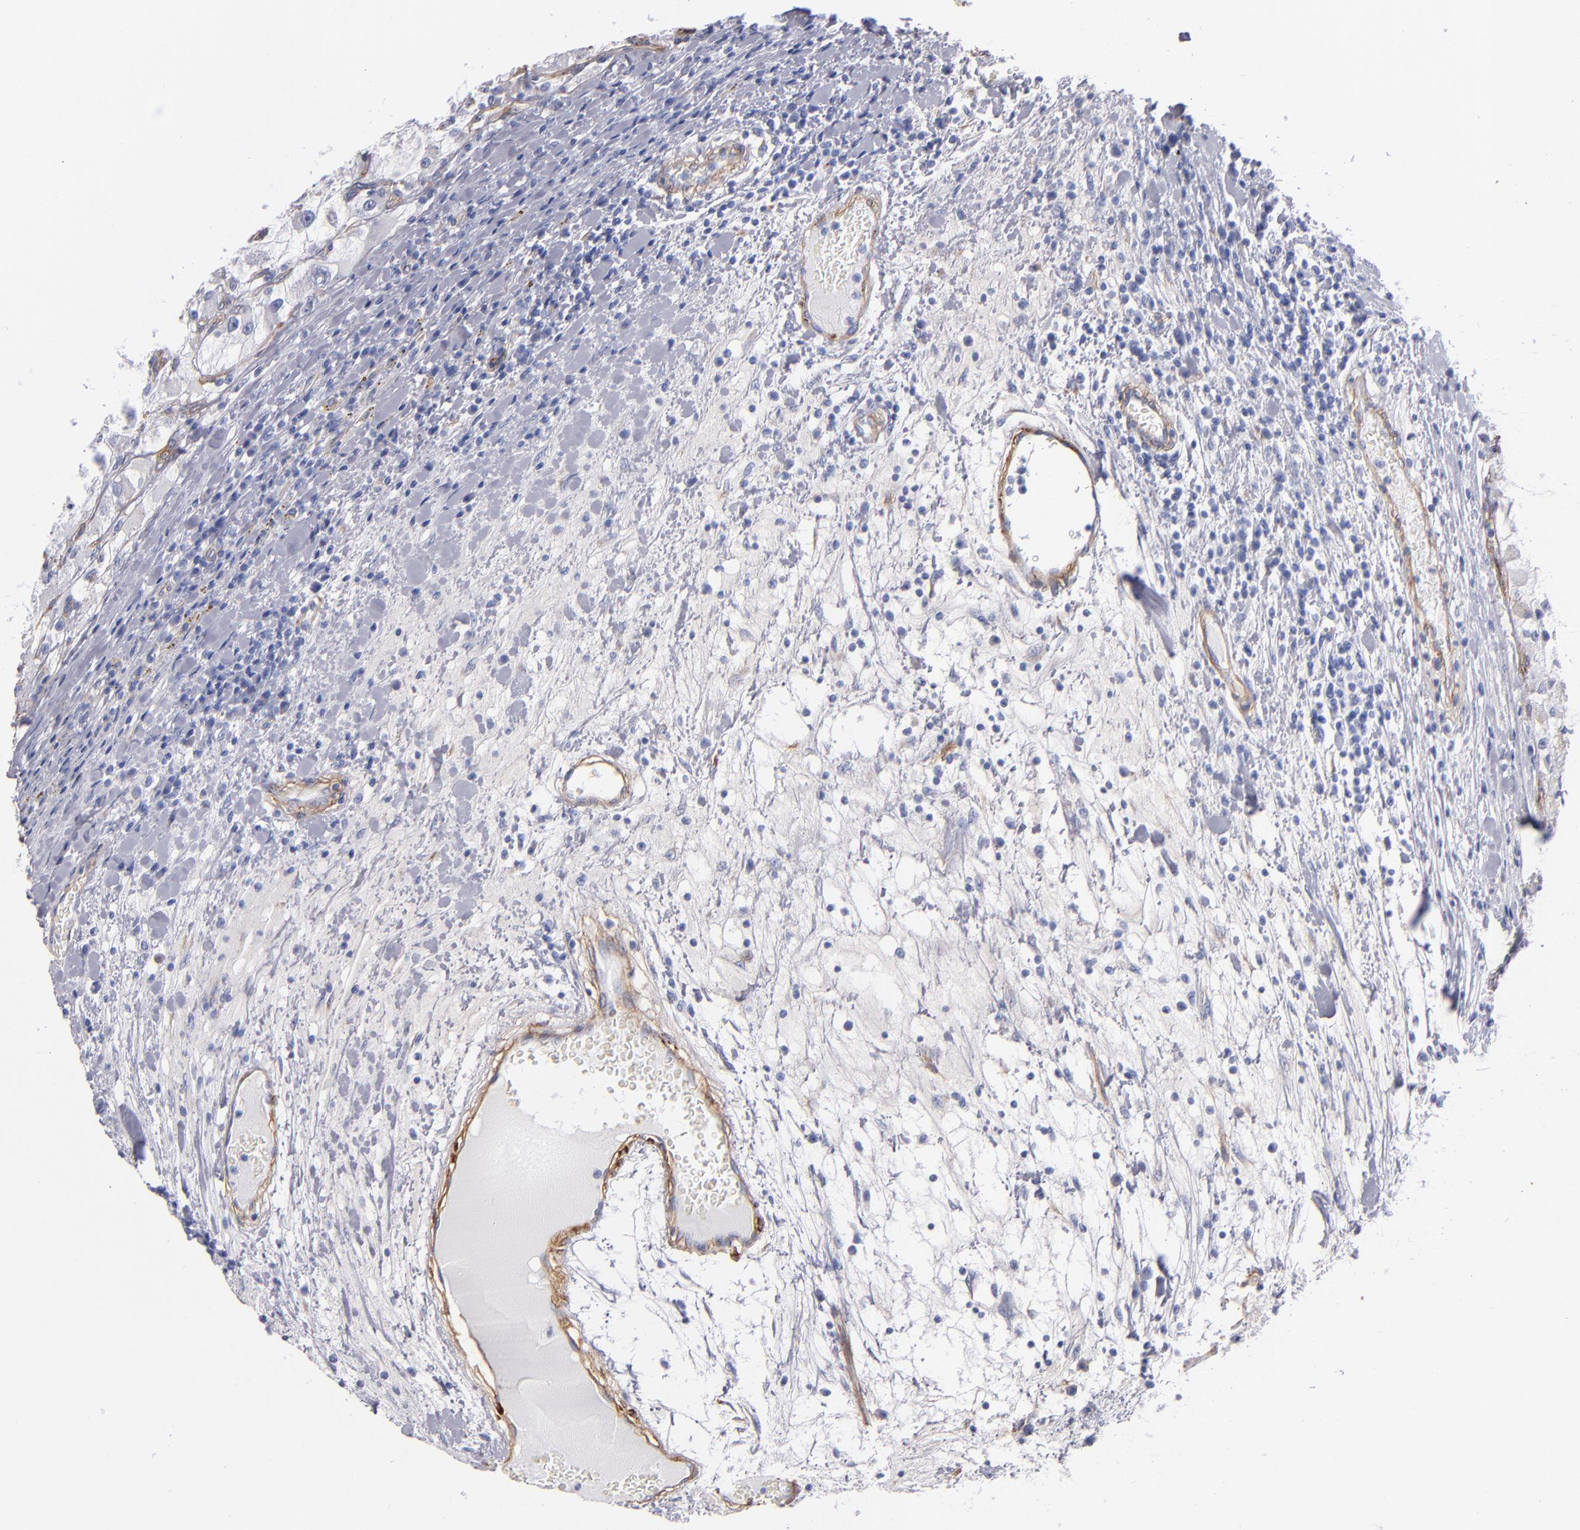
{"staining": {"intensity": "negative", "quantity": "none", "location": "none"}, "tissue": "renal cancer", "cell_type": "Tumor cells", "image_type": "cancer", "snomed": [{"axis": "morphology", "description": "Adenocarcinoma, NOS"}, {"axis": "topography", "description": "Kidney"}], "caption": "A photomicrograph of human renal adenocarcinoma is negative for staining in tumor cells.", "gene": "LAMC1", "patient": {"sex": "female", "age": 73}}